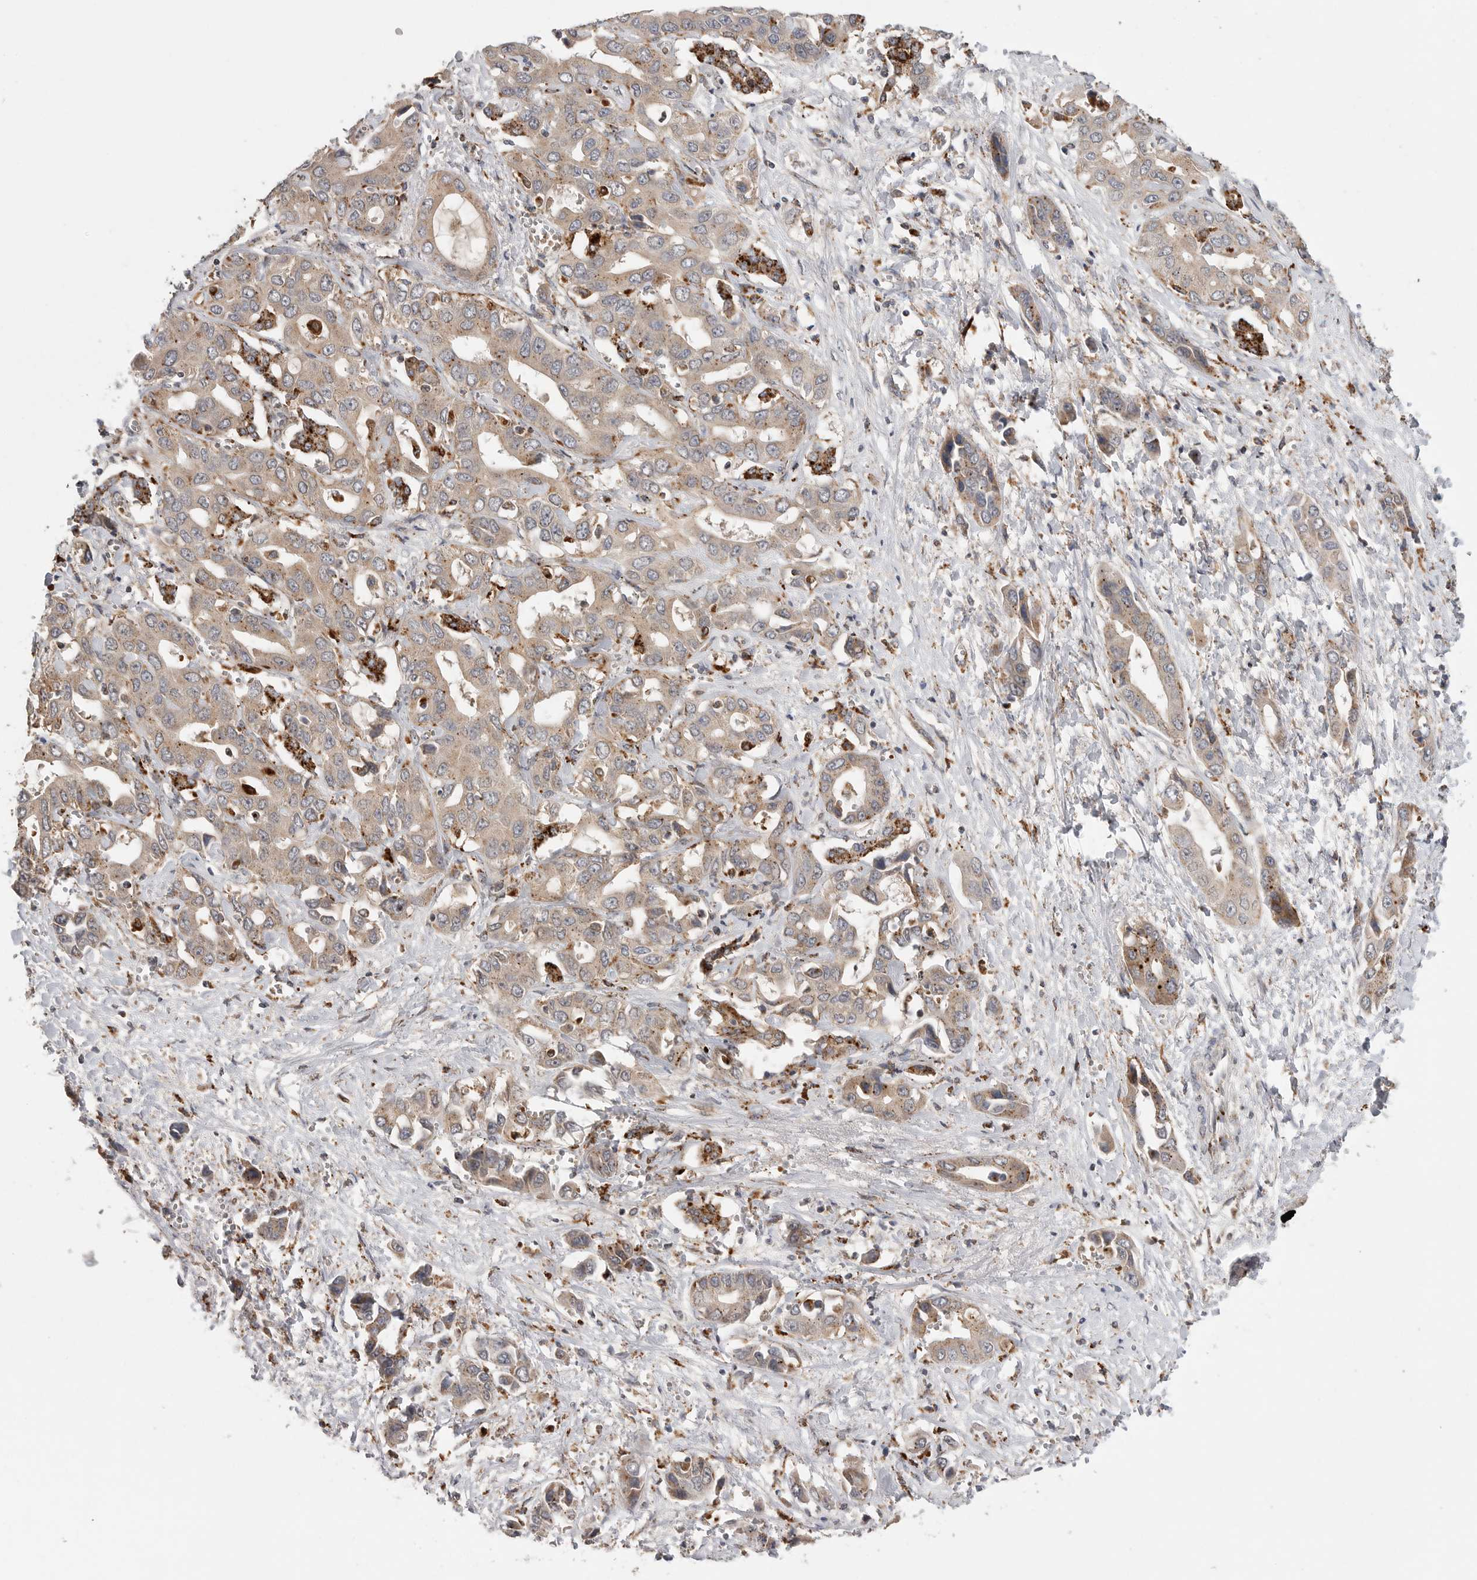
{"staining": {"intensity": "weak", "quantity": ">75%", "location": "cytoplasmic/membranous"}, "tissue": "liver cancer", "cell_type": "Tumor cells", "image_type": "cancer", "snomed": [{"axis": "morphology", "description": "Cholangiocarcinoma"}, {"axis": "topography", "description": "Liver"}], "caption": "Protein expression analysis of liver cholangiocarcinoma displays weak cytoplasmic/membranous positivity in about >75% of tumor cells.", "gene": "GALNS", "patient": {"sex": "female", "age": 52}}